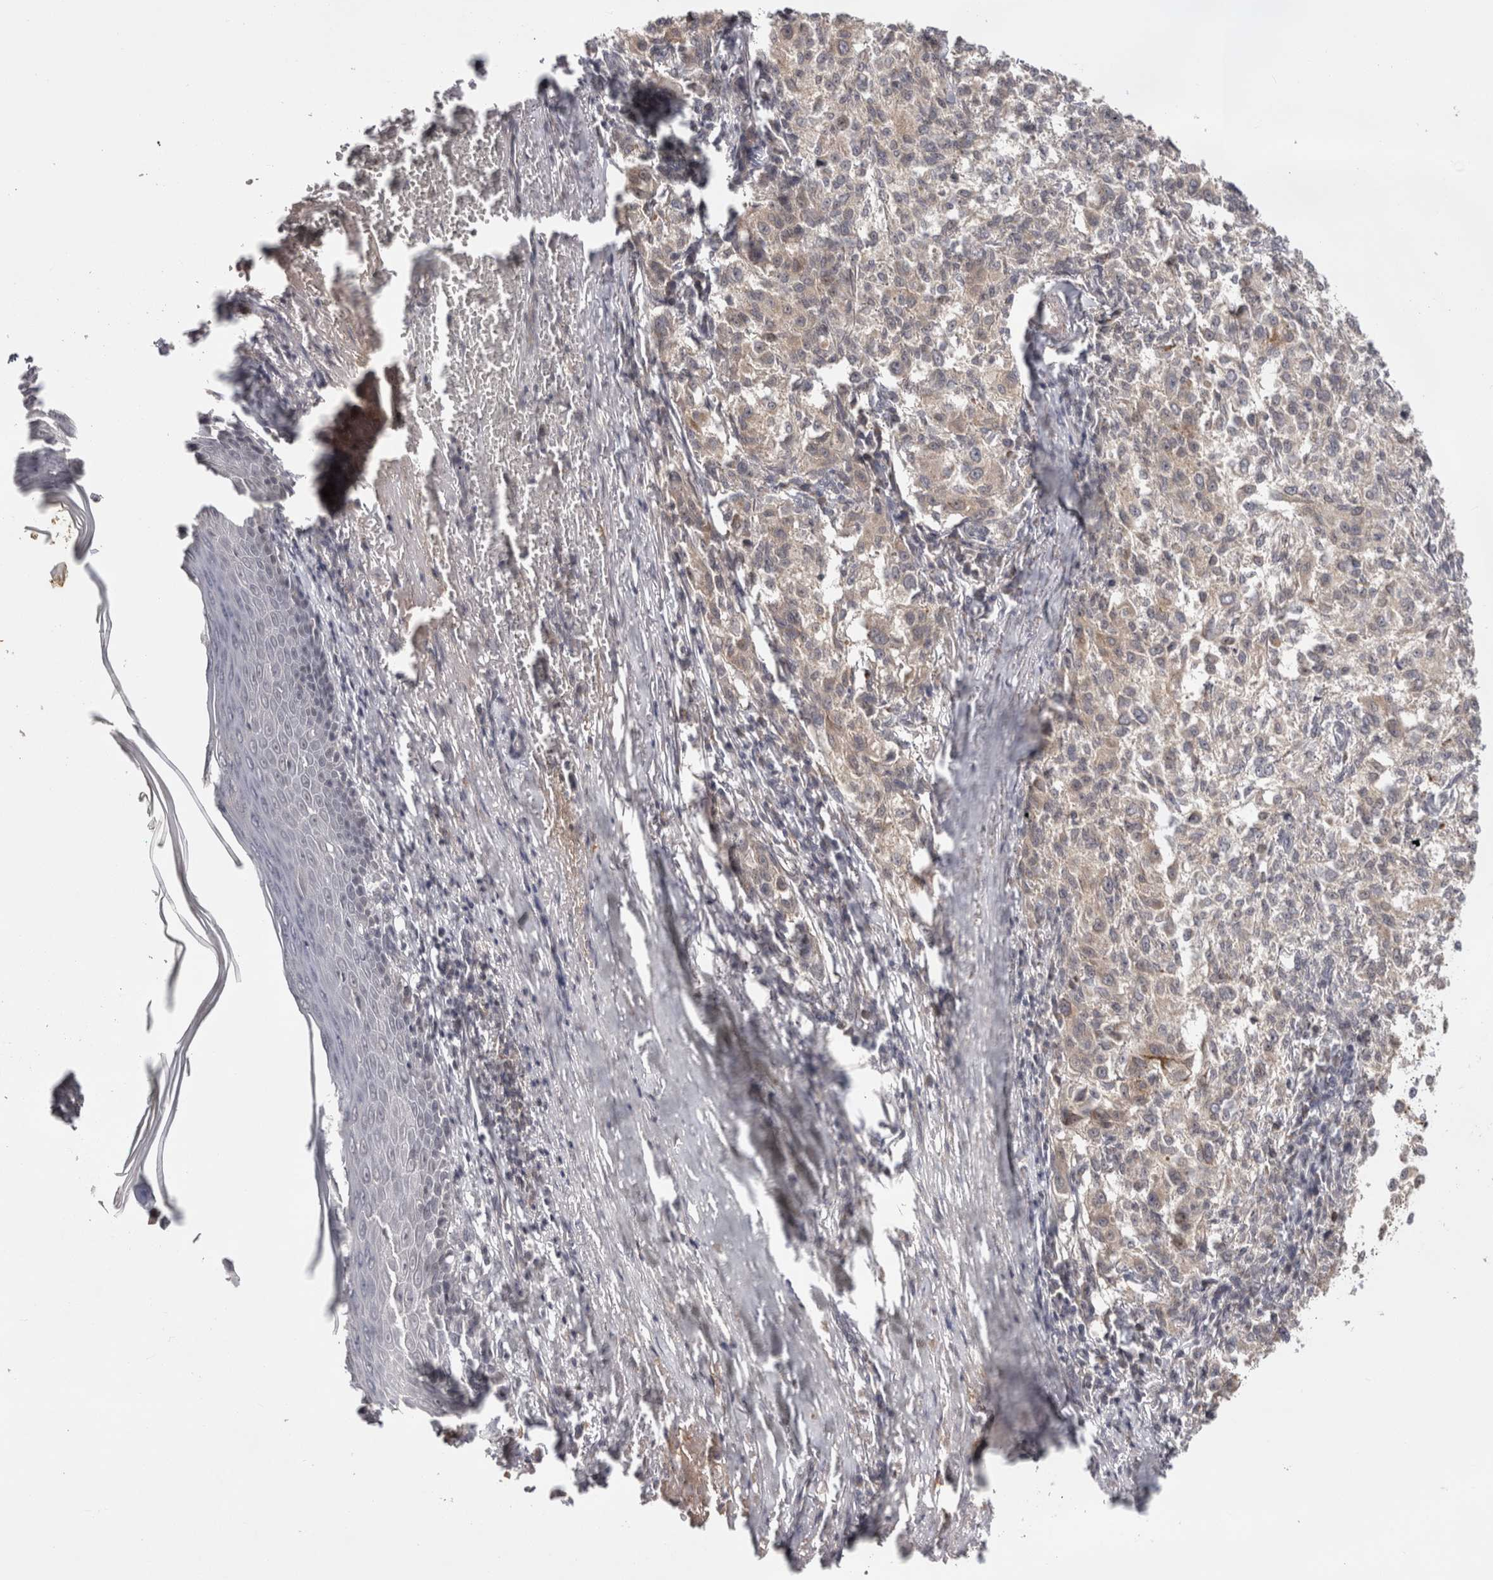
{"staining": {"intensity": "weak", "quantity": "25%-75%", "location": "cytoplasmic/membranous"}, "tissue": "melanoma", "cell_type": "Tumor cells", "image_type": "cancer", "snomed": [{"axis": "morphology", "description": "Necrosis, NOS"}, {"axis": "morphology", "description": "Malignant melanoma, NOS"}, {"axis": "topography", "description": "Skin"}], "caption": "This micrograph shows immunohistochemistry (IHC) staining of human melanoma, with low weak cytoplasmic/membranous expression in about 25%-75% of tumor cells.", "gene": "ZNF318", "patient": {"sex": "female", "age": 87}}